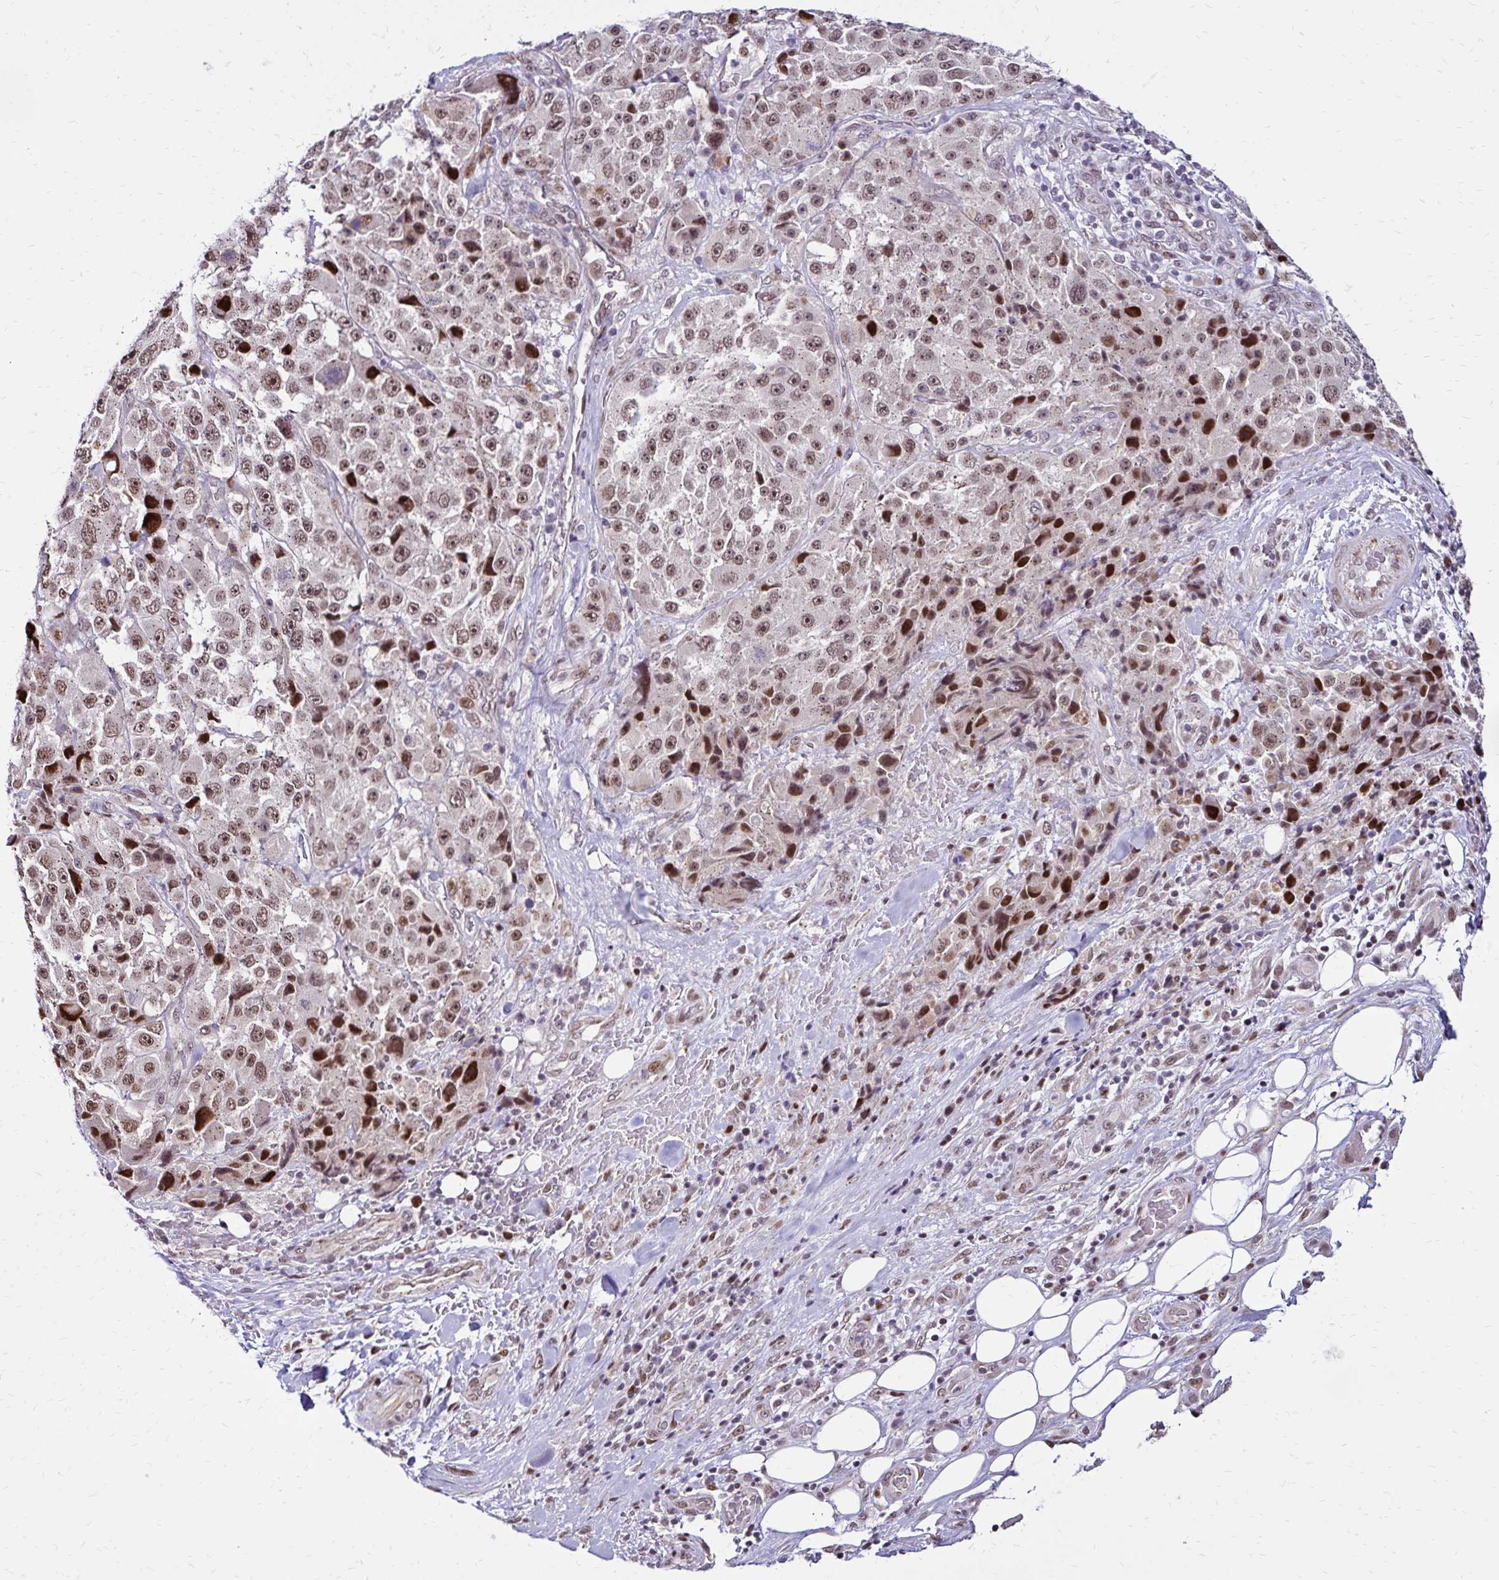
{"staining": {"intensity": "moderate", "quantity": ">75%", "location": "nuclear"}, "tissue": "melanoma", "cell_type": "Tumor cells", "image_type": "cancer", "snomed": [{"axis": "morphology", "description": "Malignant melanoma, Metastatic site"}, {"axis": "topography", "description": "Lymph node"}], "caption": "DAB (3,3'-diaminobenzidine) immunohistochemical staining of malignant melanoma (metastatic site) reveals moderate nuclear protein positivity in about >75% of tumor cells.", "gene": "TOB1", "patient": {"sex": "male", "age": 62}}